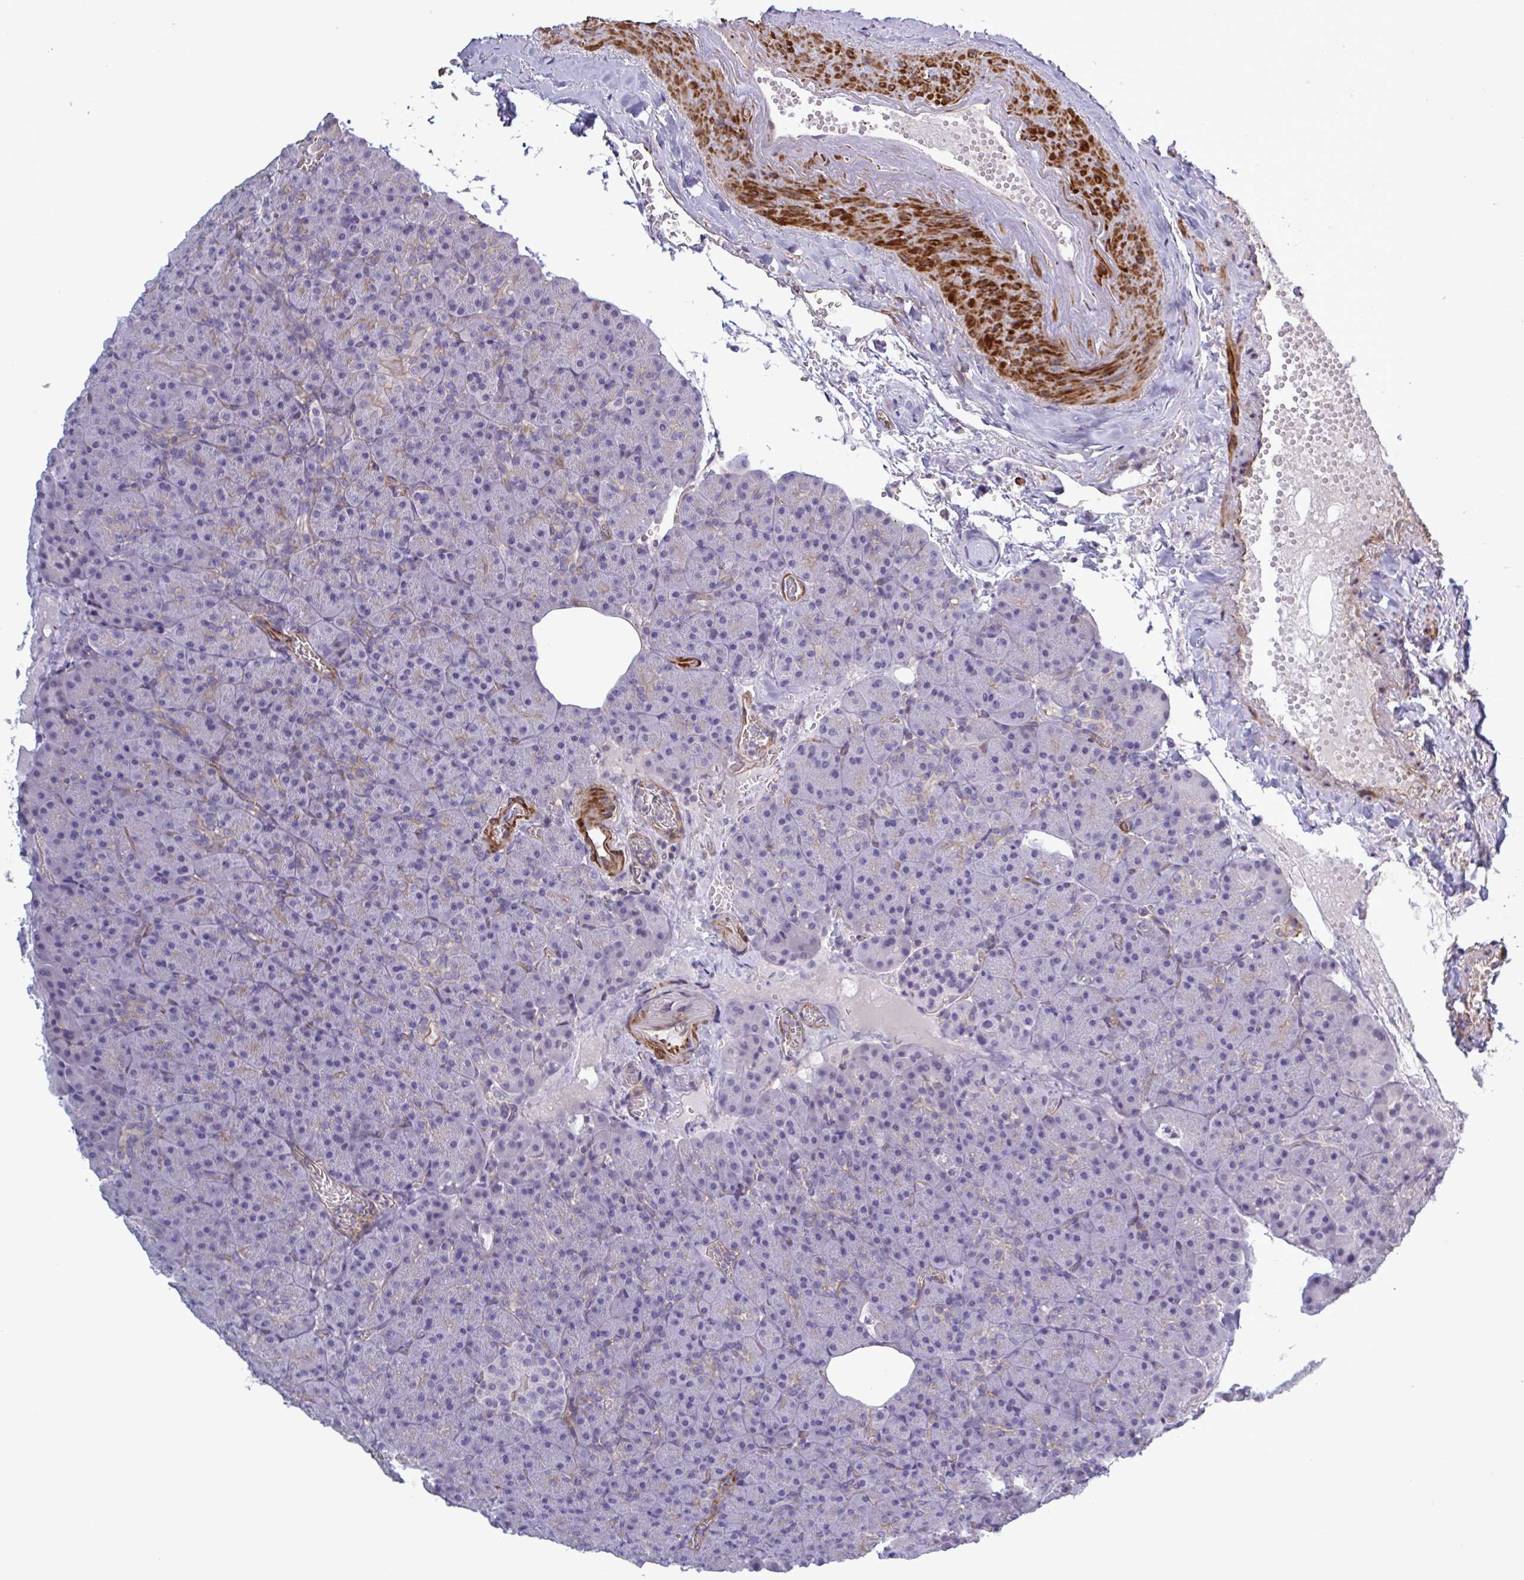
{"staining": {"intensity": "moderate", "quantity": "<25%", "location": "cytoplasmic/membranous"}, "tissue": "pancreas", "cell_type": "Exocrine glandular cells", "image_type": "normal", "snomed": [{"axis": "morphology", "description": "Normal tissue, NOS"}, {"axis": "topography", "description": "Pancreas"}], "caption": "Moderate cytoplasmic/membranous staining for a protein is identified in about <25% of exocrine glandular cells of benign pancreas using immunohistochemistry.", "gene": "SHISA7", "patient": {"sex": "female", "age": 74}}